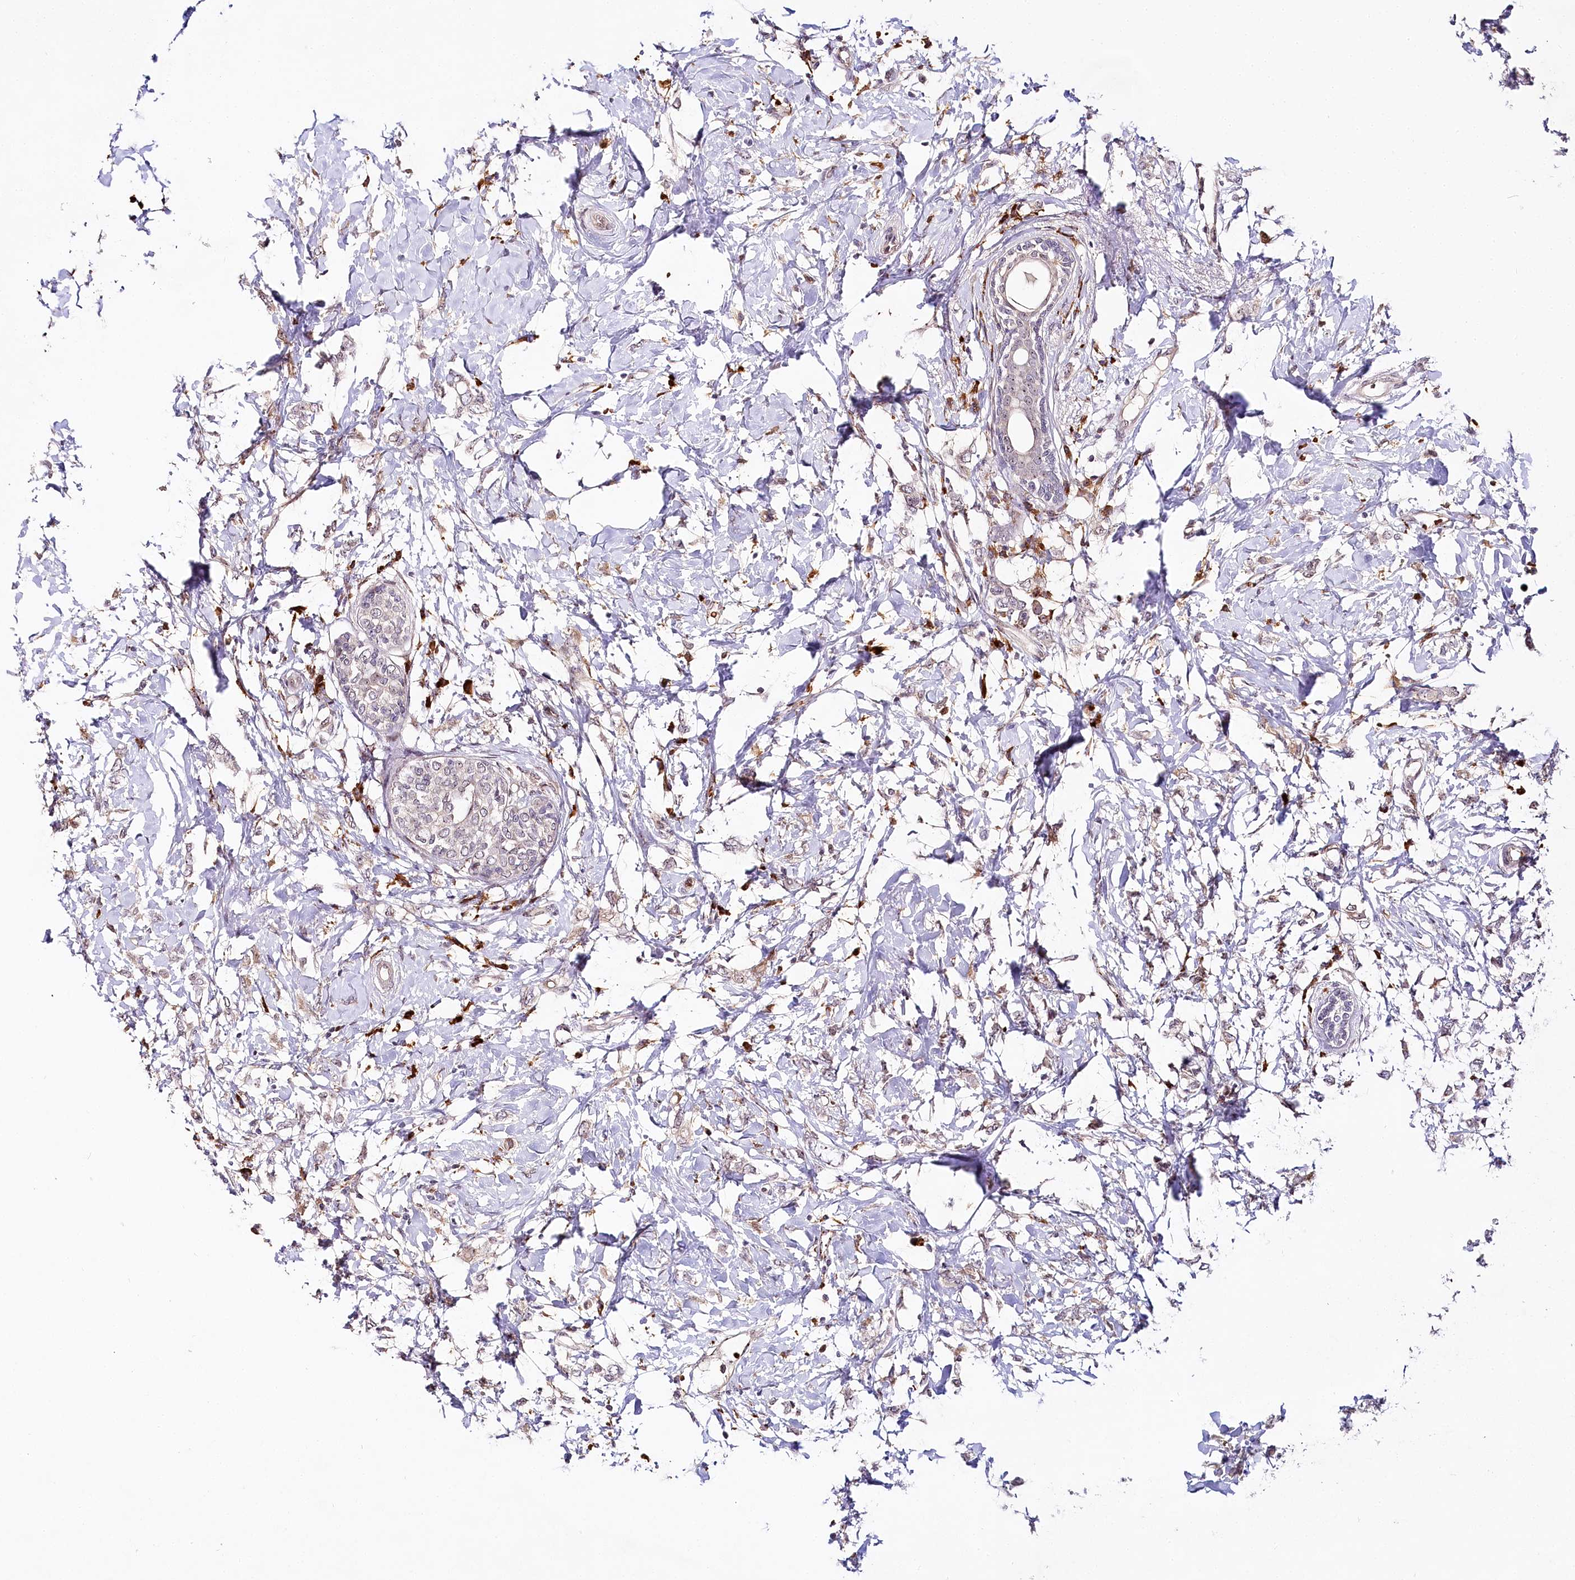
{"staining": {"intensity": "weak", "quantity": "25%-75%", "location": "cytoplasmic/membranous"}, "tissue": "breast cancer", "cell_type": "Tumor cells", "image_type": "cancer", "snomed": [{"axis": "morphology", "description": "Normal tissue, NOS"}, {"axis": "morphology", "description": "Lobular carcinoma"}, {"axis": "topography", "description": "Breast"}], "caption": "High-magnification brightfield microscopy of breast cancer (lobular carcinoma) stained with DAB (brown) and counterstained with hematoxylin (blue). tumor cells exhibit weak cytoplasmic/membranous staining is appreciated in approximately25%-75% of cells.", "gene": "WDR36", "patient": {"sex": "female", "age": 47}}